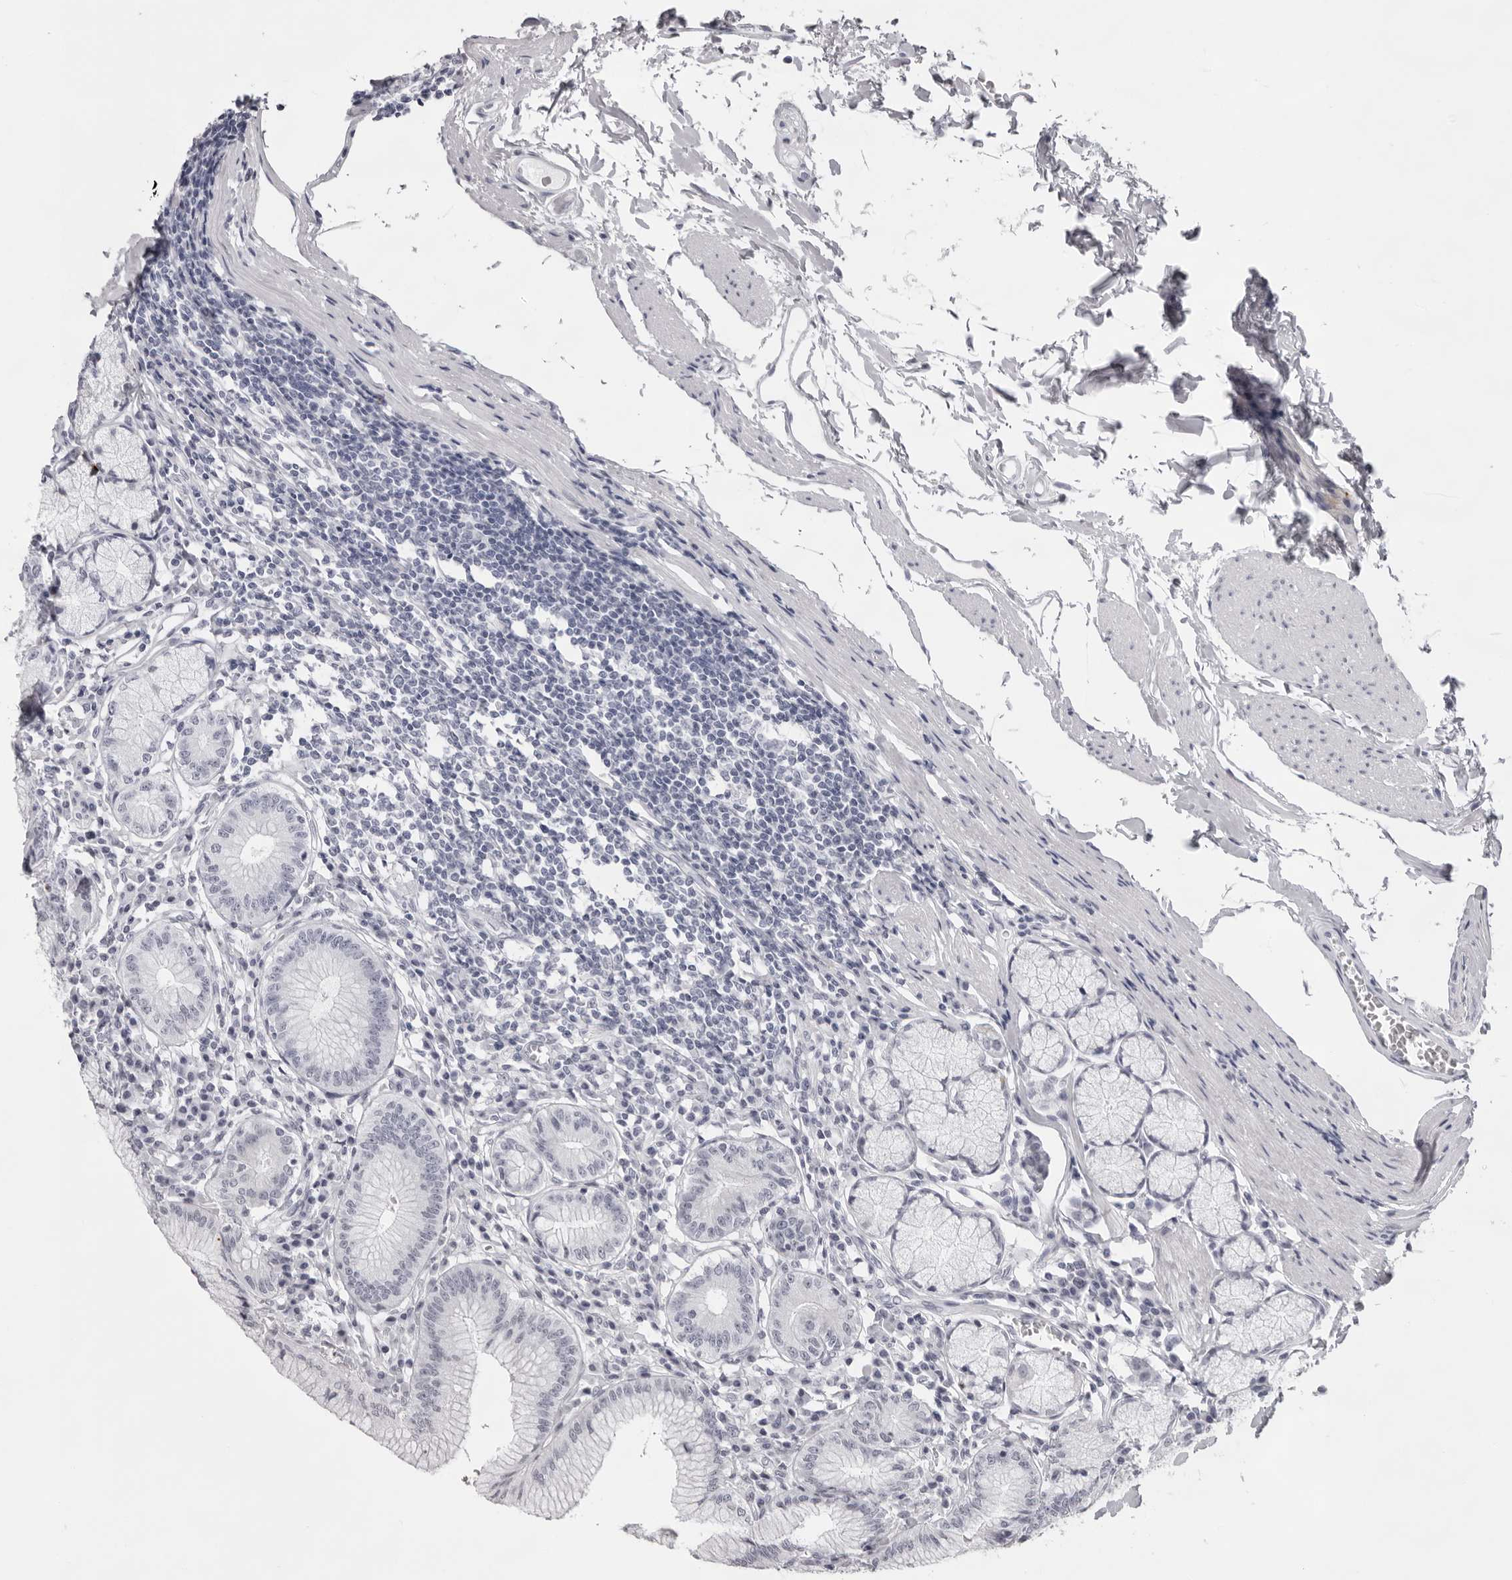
{"staining": {"intensity": "negative", "quantity": "none", "location": "none"}, "tissue": "stomach", "cell_type": "Glandular cells", "image_type": "normal", "snomed": [{"axis": "morphology", "description": "Normal tissue, NOS"}, {"axis": "topography", "description": "Stomach"}], "caption": "Protein analysis of benign stomach shows no significant expression in glandular cells.", "gene": "NUDT18", "patient": {"sex": "male", "age": 55}}